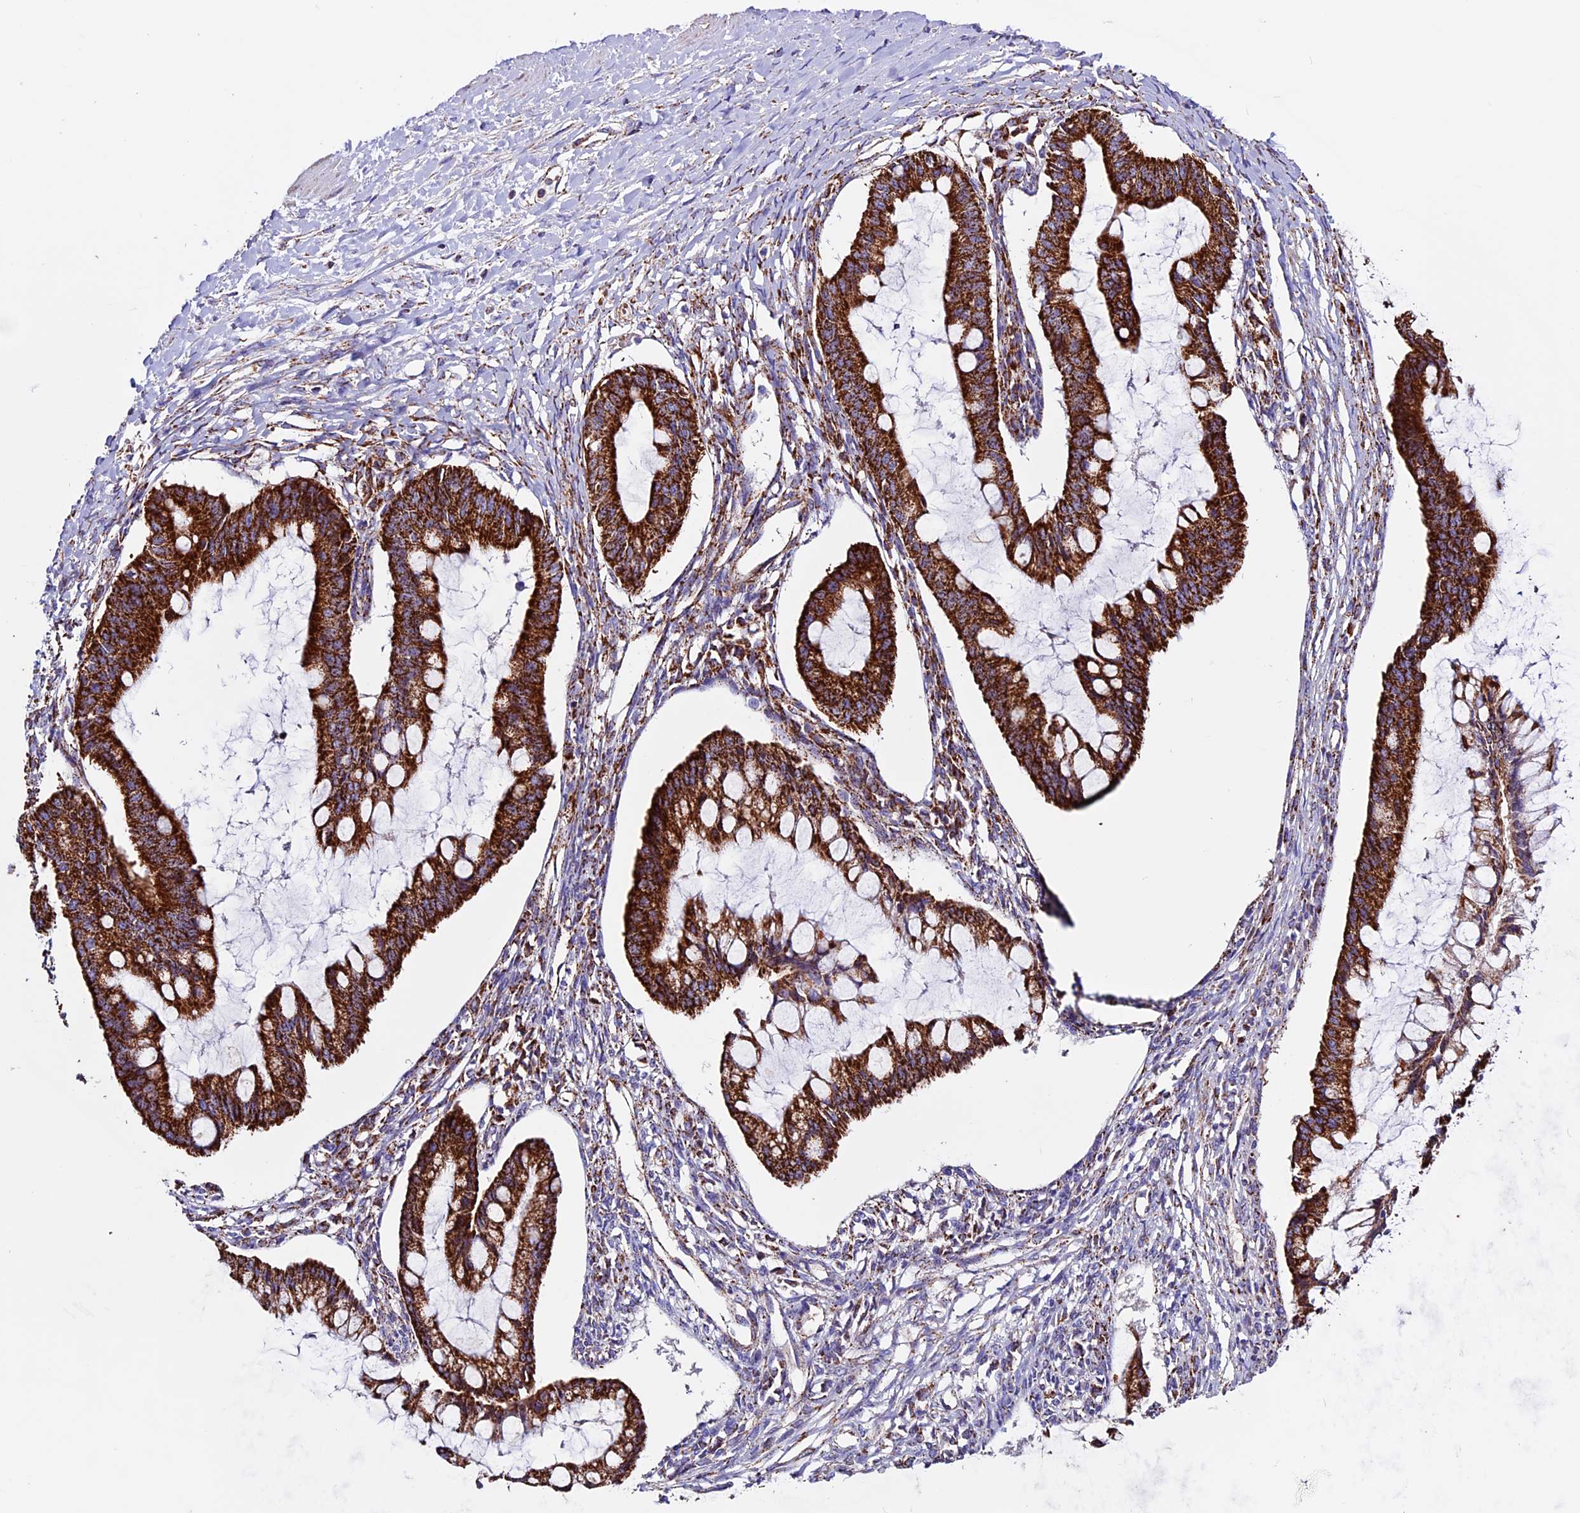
{"staining": {"intensity": "strong", "quantity": ">75%", "location": "cytoplasmic/membranous"}, "tissue": "ovarian cancer", "cell_type": "Tumor cells", "image_type": "cancer", "snomed": [{"axis": "morphology", "description": "Cystadenocarcinoma, mucinous, NOS"}, {"axis": "topography", "description": "Ovary"}], "caption": "Ovarian cancer stained for a protein reveals strong cytoplasmic/membranous positivity in tumor cells. Immunohistochemistry stains the protein of interest in brown and the nuclei are stained blue.", "gene": "CX3CL1", "patient": {"sex": "female", "age": 73}}